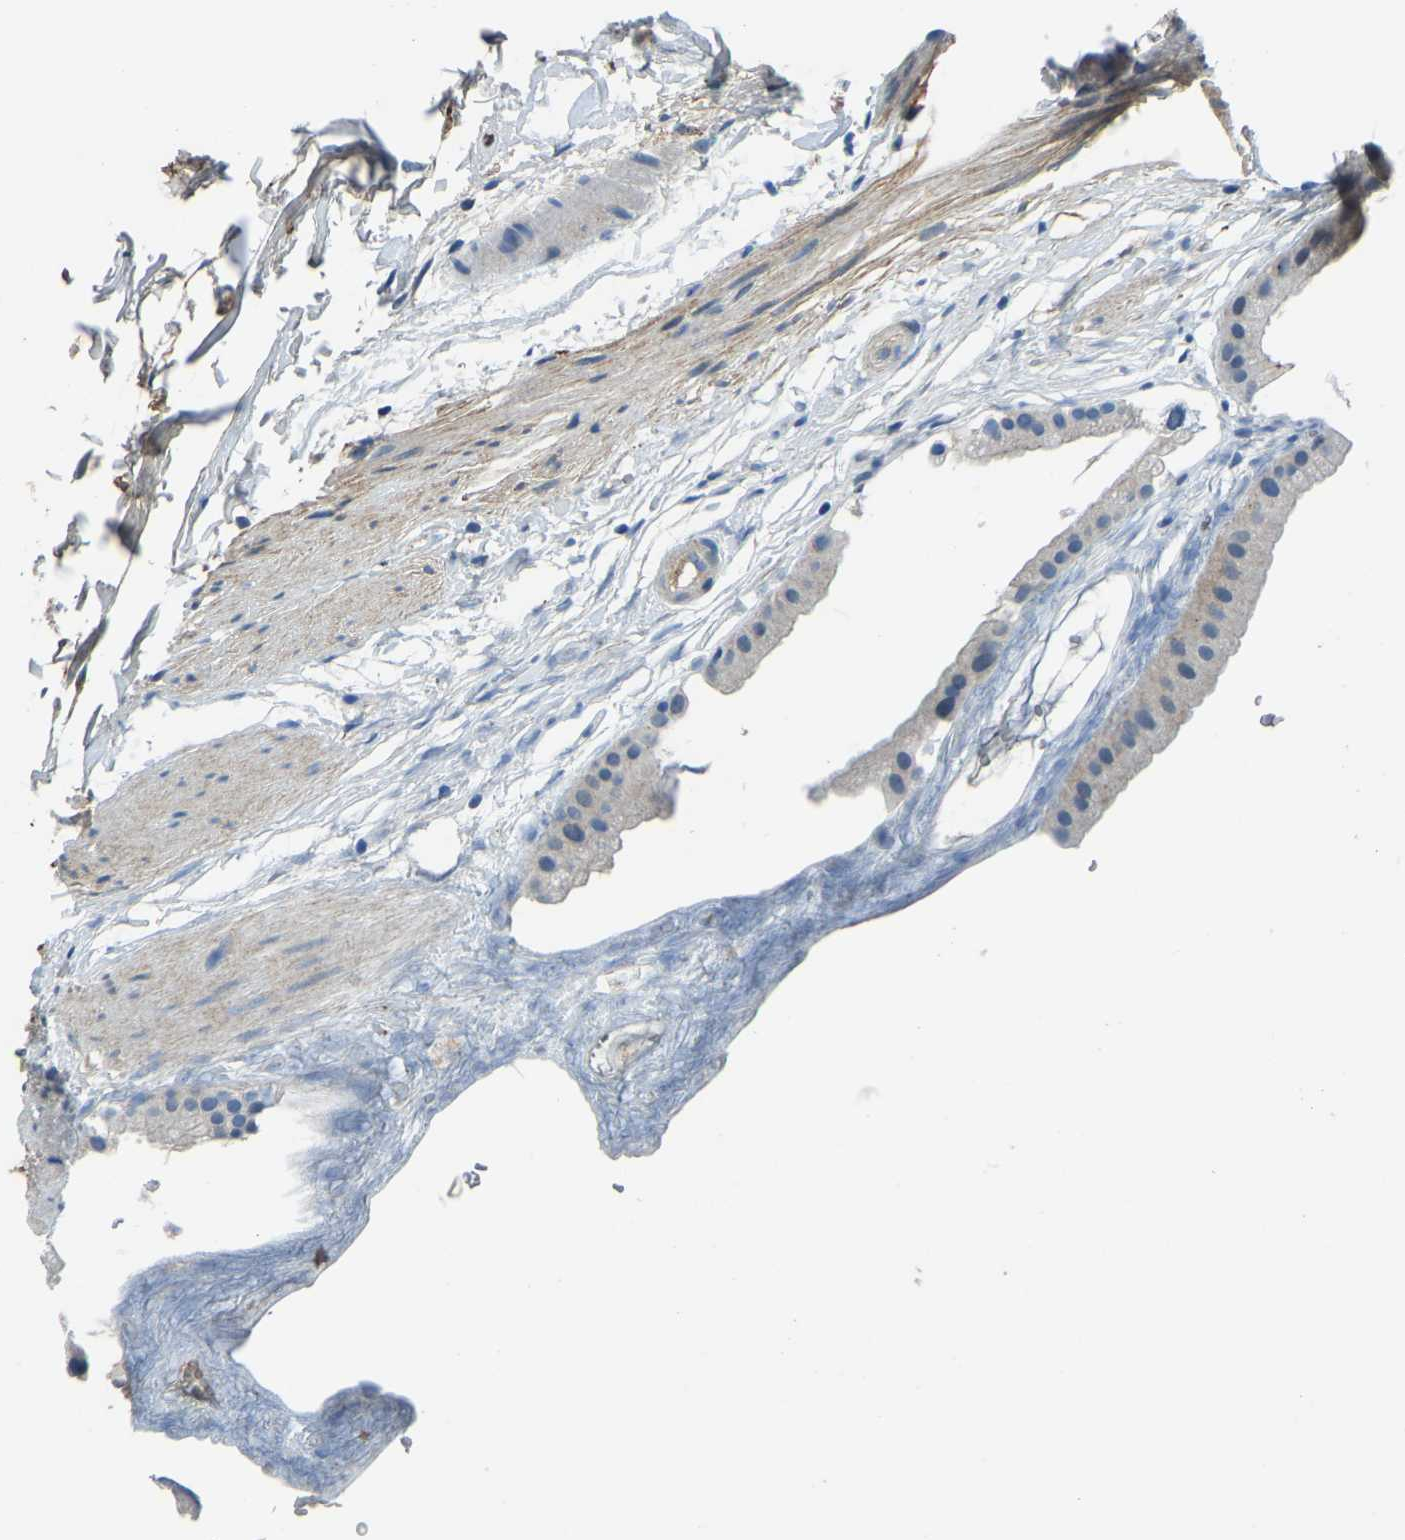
{"staining": {"intensity": "moderate", "quantity": "<25%", "location": "cytoplasmic/membranous"}, "tissue": "gallbladder", "cell_type": "Glandular cells", "image_type": "normal", "snomed": [{"axis": "morphology", "description": "Normal tissue, NOS"}, {"axis": "topography", "description": "Gallbladder"}], "caption": "Brown immunohistochemical staining in unremarkable human gallbladder shows moderate cytoplasmic/membranous staining in approximately <25% of glandular cells. The protein of interest is shown in brown color, while the nuclei are stained blue.", "gene": "THBS4", "patient": {"sex": "female", "age": 64}}